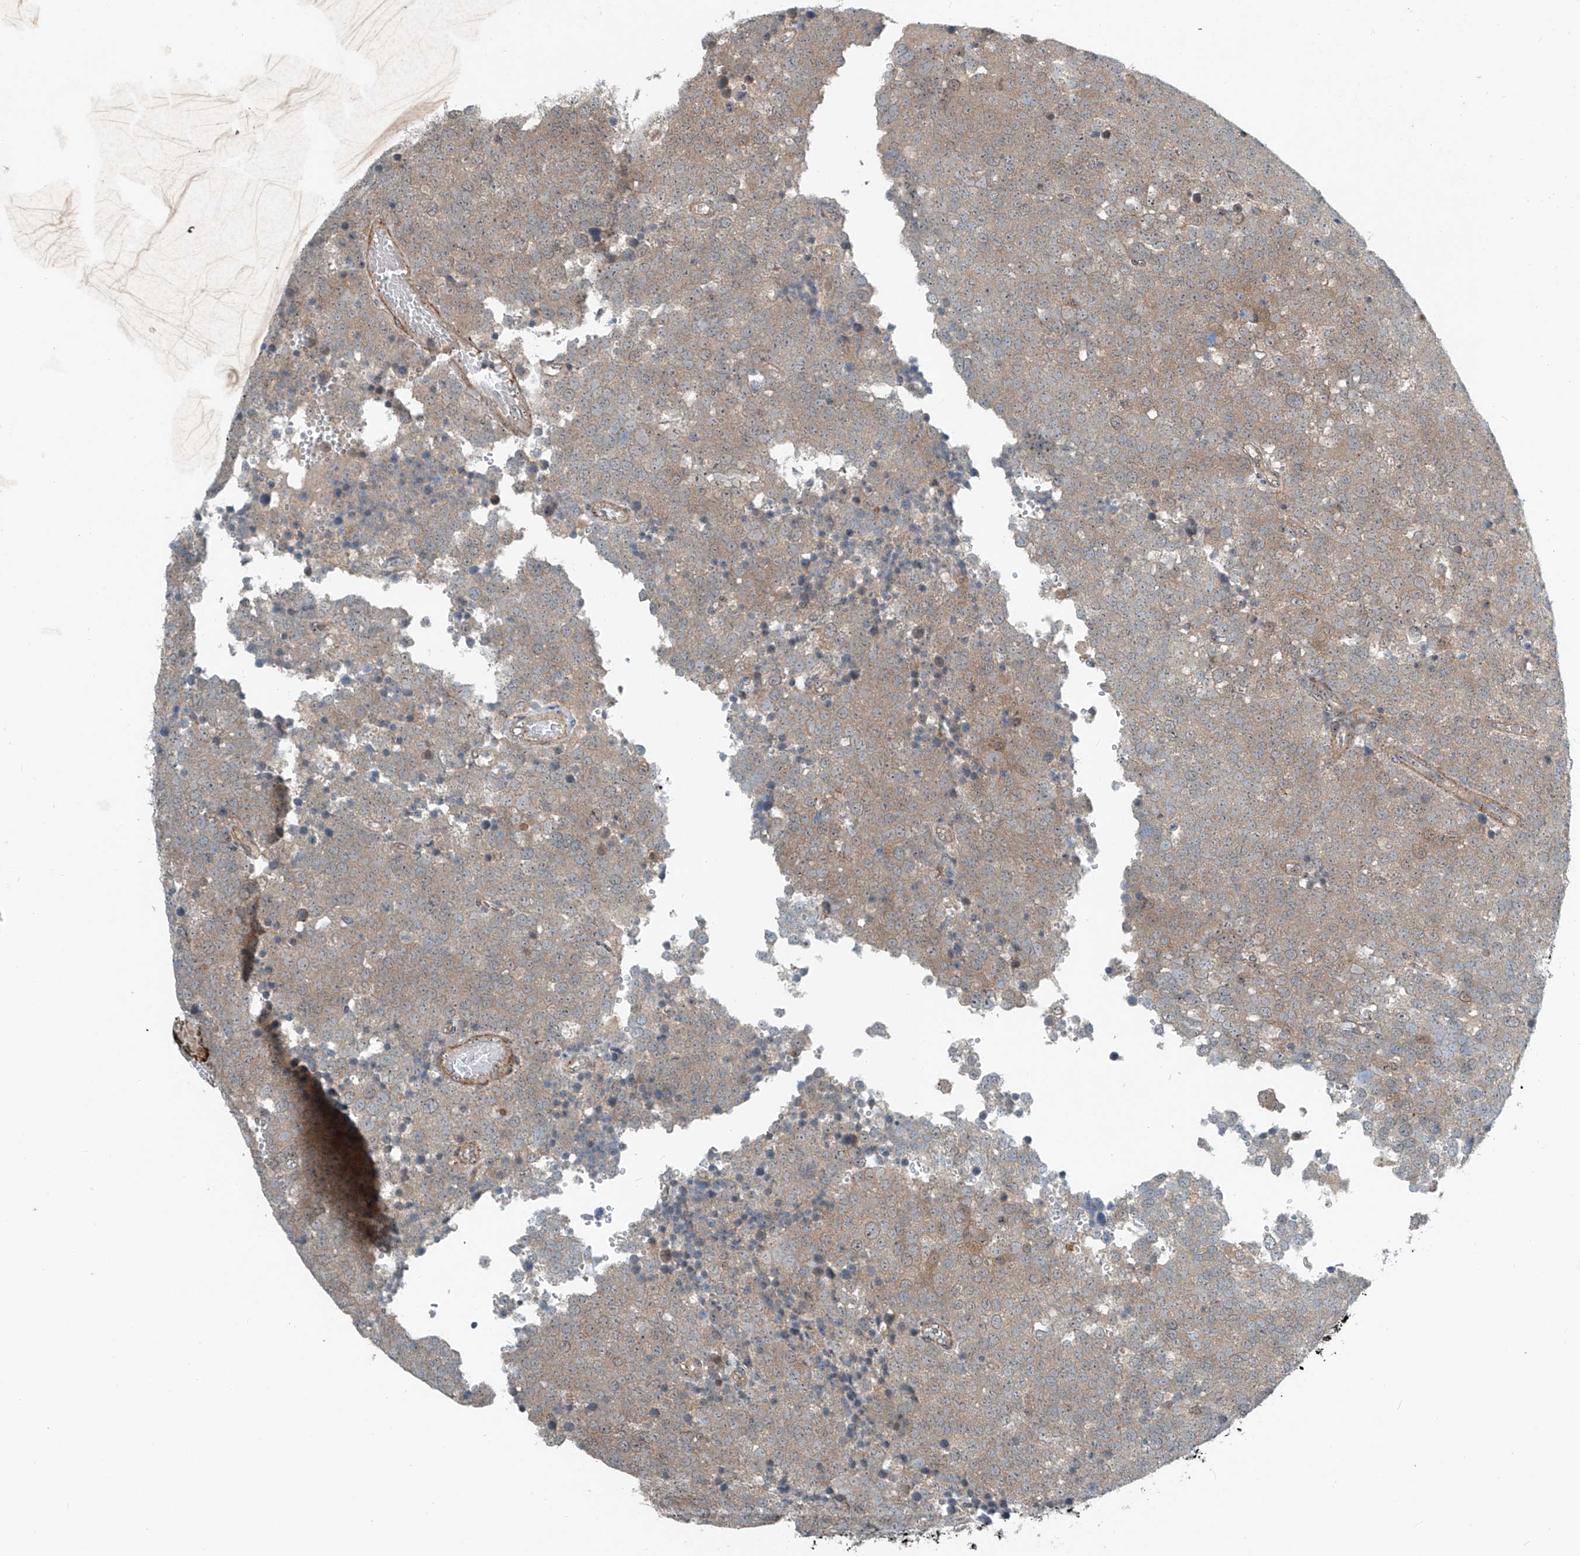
{"staining": {"intensity": "weak", "quantity": ">75%", "location": "cytoplasmic/membranous"}, "tissue": "testis cancer", "cell_type": "Tumor cells", "image_type": "cancer", "snomed": [{"axis": "morphology", "description": "Seminoma, NOS"}, {"axis": "topography", "description": "Testis"}], "caption": "Protein staining reveals weak cytoplasmic/membranous expression in about >75% of tumor cells in testis cancer (seminoma).", "gene": "PPCS", "patient": {"sex": "male", "age": 71}}